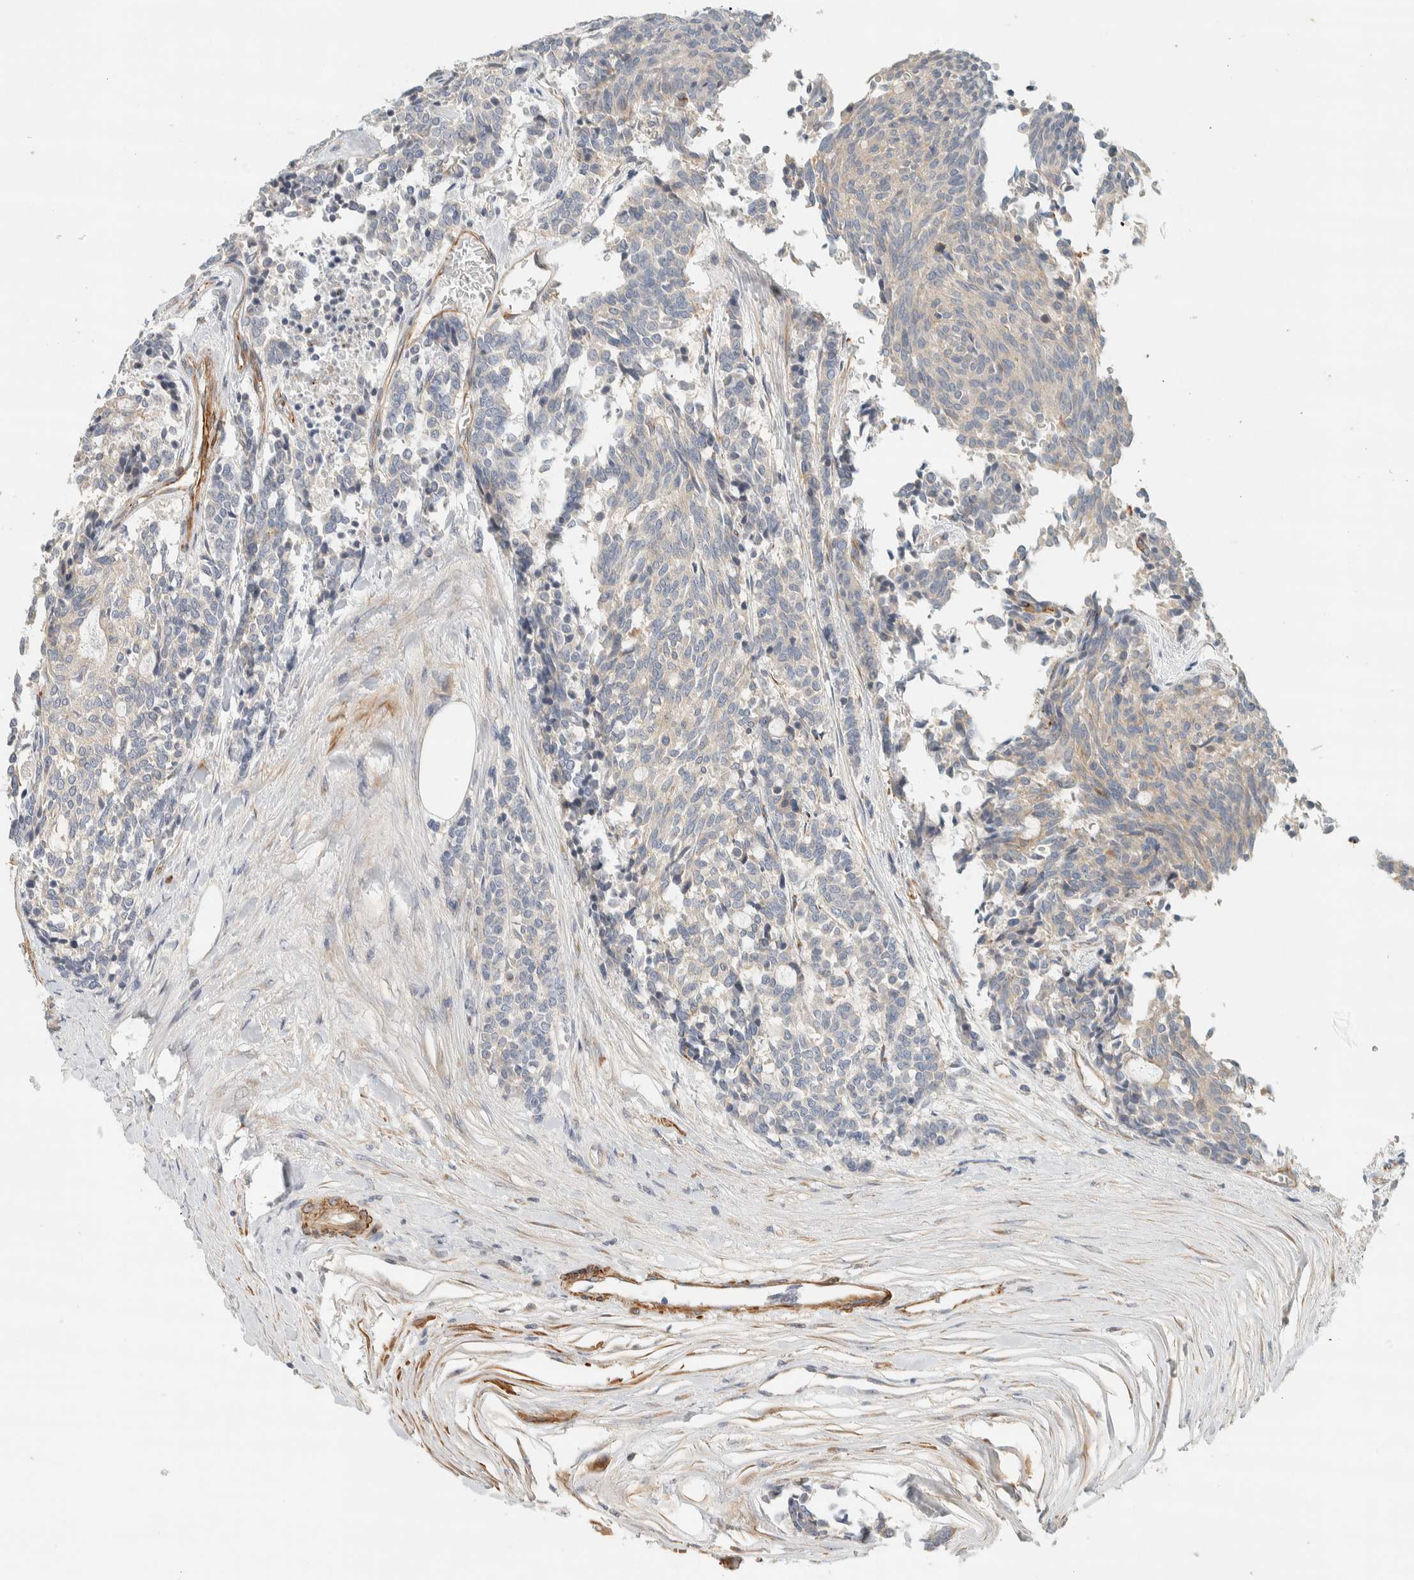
{"staining": {"intensity": "weak", "quantity": "<25%", "location": "cytoplasmic/membranous"}, "tissue": "carcinoid", "cell_type": "Tumor cells", "image_type": "cancer", "snomed": [{"axis": "morphology", "description": "Carcinoid, malignant, NOS"}, {"axis": "topography", "description": "Pancreas"}], "caption": "An IHC photomicrograph of malignant carcinoid is shown. There is no staining in tumor cells of malignant carcinoid.", "gene": "CDR2", "patient": {"sex": "female", "age": 54}}